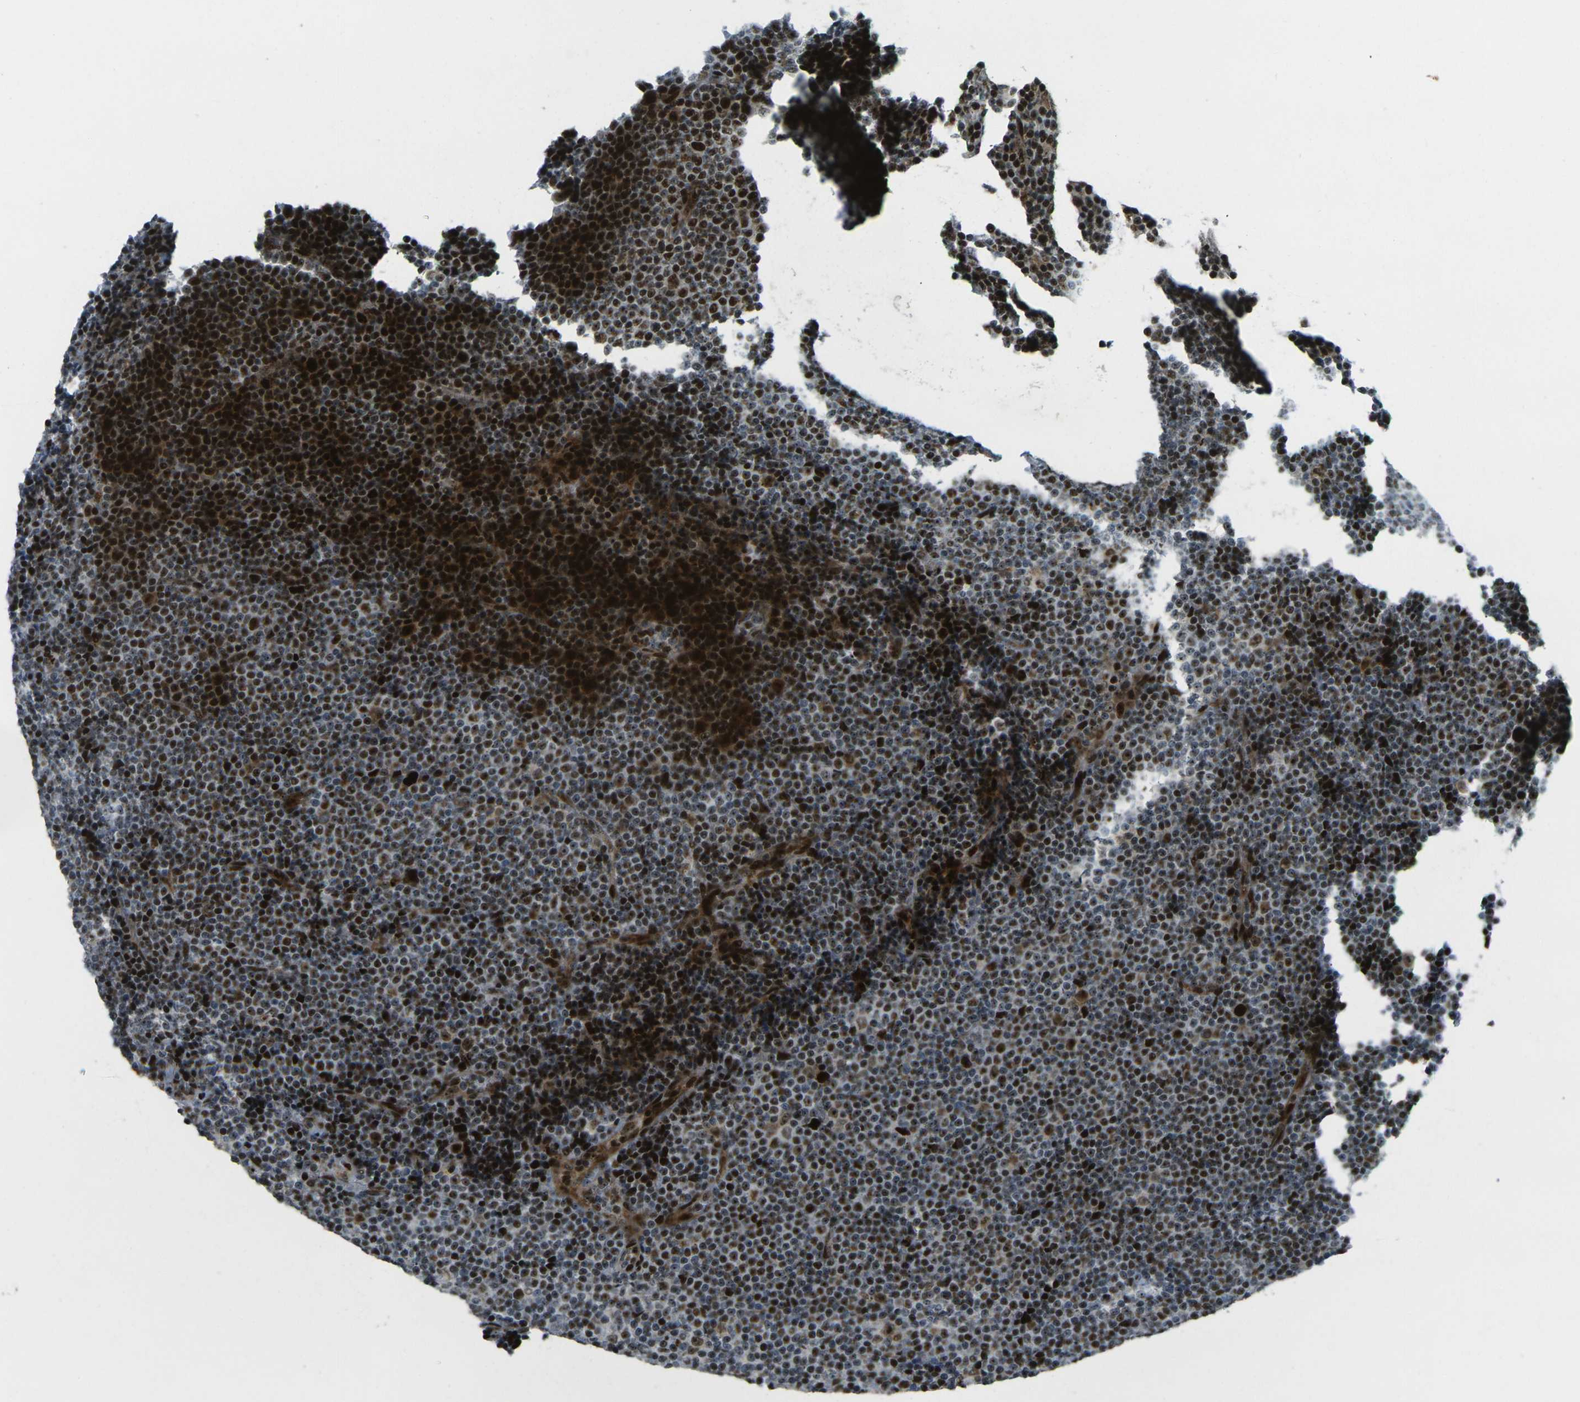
{"staining": {"intensity": "strong", "quantity": ">75%", "location": "nuclear"}, "tissue": "lymphoma", "cell_type": "Tumor cells", "image_type": "cancer", "snomed": [{"axis": "morphology", "description": "Malignant lymphoma, non-Hodgkin's type, Low grade"}, {"axis": "topography", "description": "Lymph node"}], "caption": "Malignant lymphoma, non-Hodgkin's type (low-grade) tissue displays strong nuclear staining in approximately >75% of tumor cells, visualized by immunohistochemistry.", "gene": "UBE2C", "patient": {"sex": "female", "age": 67}}